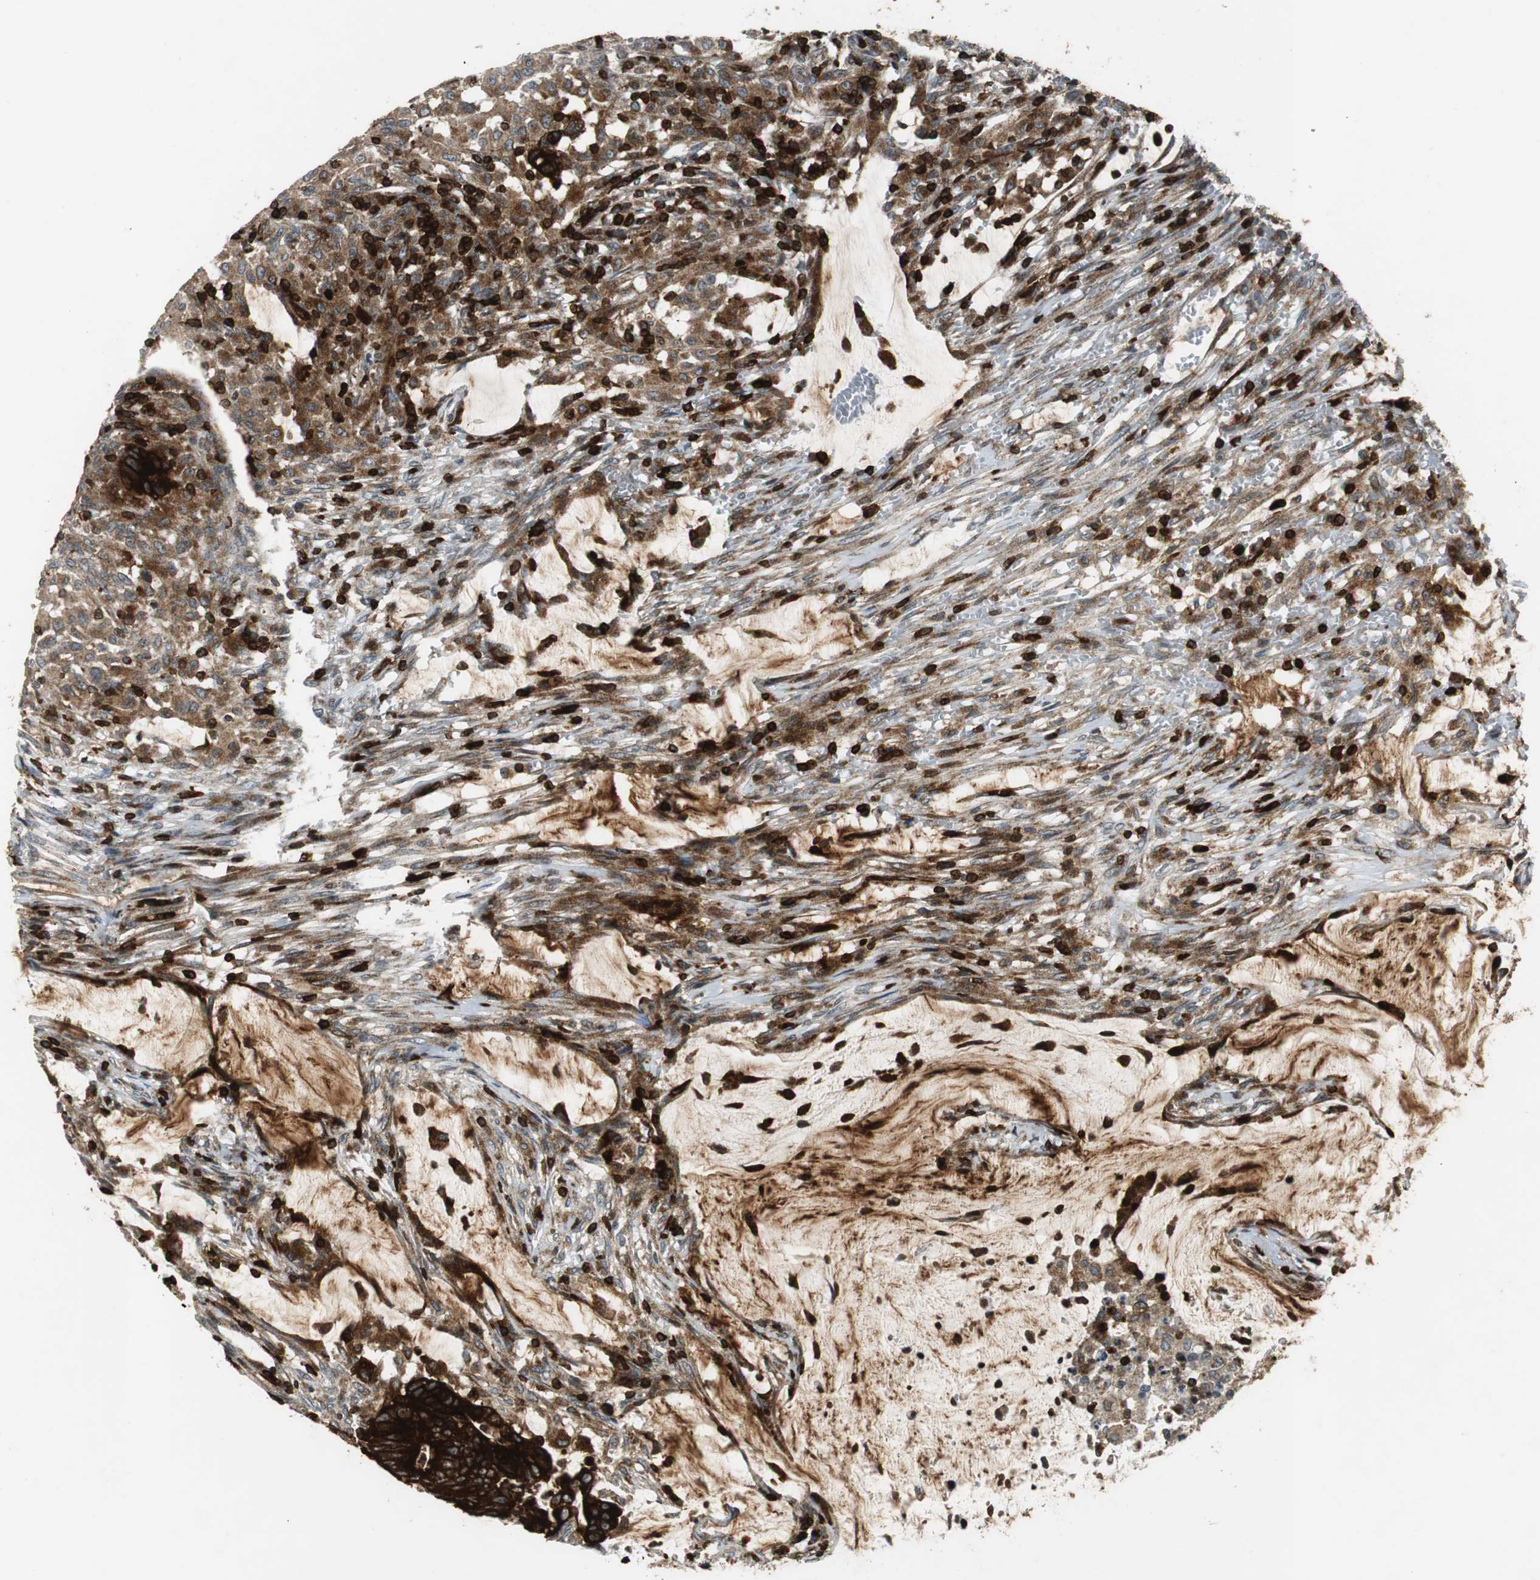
{"staining": {"intensity": "strong", "quantity": ">75%", "location": "cytoplasmic/membranous"}, "tissue": "colorectal cancer", "cell_type": "Tumor cells", "image_type": "cancer", "snomed": [{"axis": "morphology", "description": "Adenocarcinoma, NOS"}, {"axis": "topography", "description": "Colon"}], "caption": "This image shows immunohistochemistry staining of colorectal cancer, with high strong cytoplasmic/membranous positivity in about >75% of tumor cells.", "gene": "TUBA4A", "patient": {"sex": "male", "age": 45}}